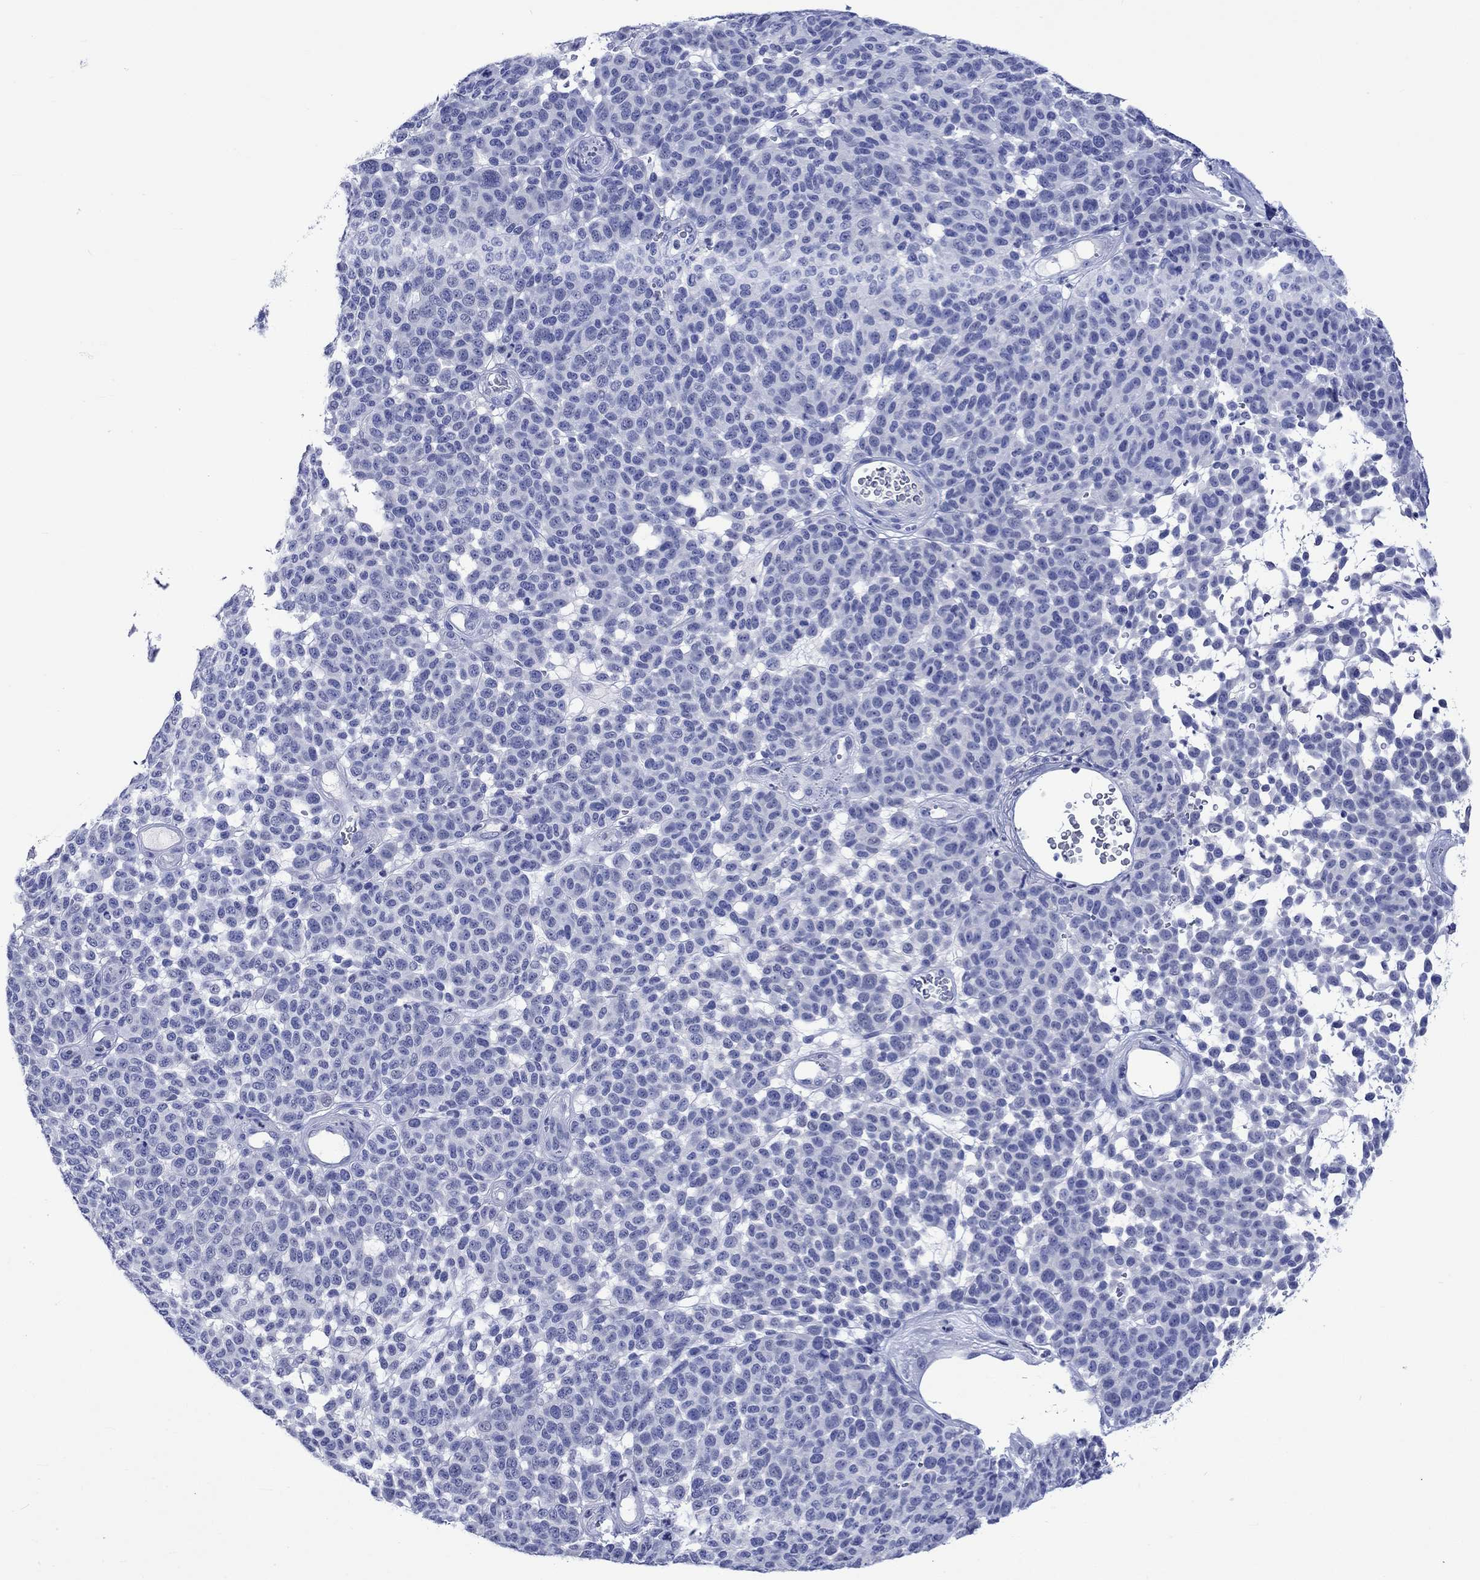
{"staining": {"intensity": "negative", "quantity": "none", "location": "none"}, "tissue": "melanoma", "cell_type": "Tumor cells", "image_type": "cancer", "snomed": [{"axis": "morphology", "description": "Malignant melanoma, NOS"}, {"axis": "topography", "description": "Skin"}], "caption": "Tumor cells show no significant staining in malignant melanoma.", "gene": "KLHL35", "patient": {"sex": "male", "age": 59}}